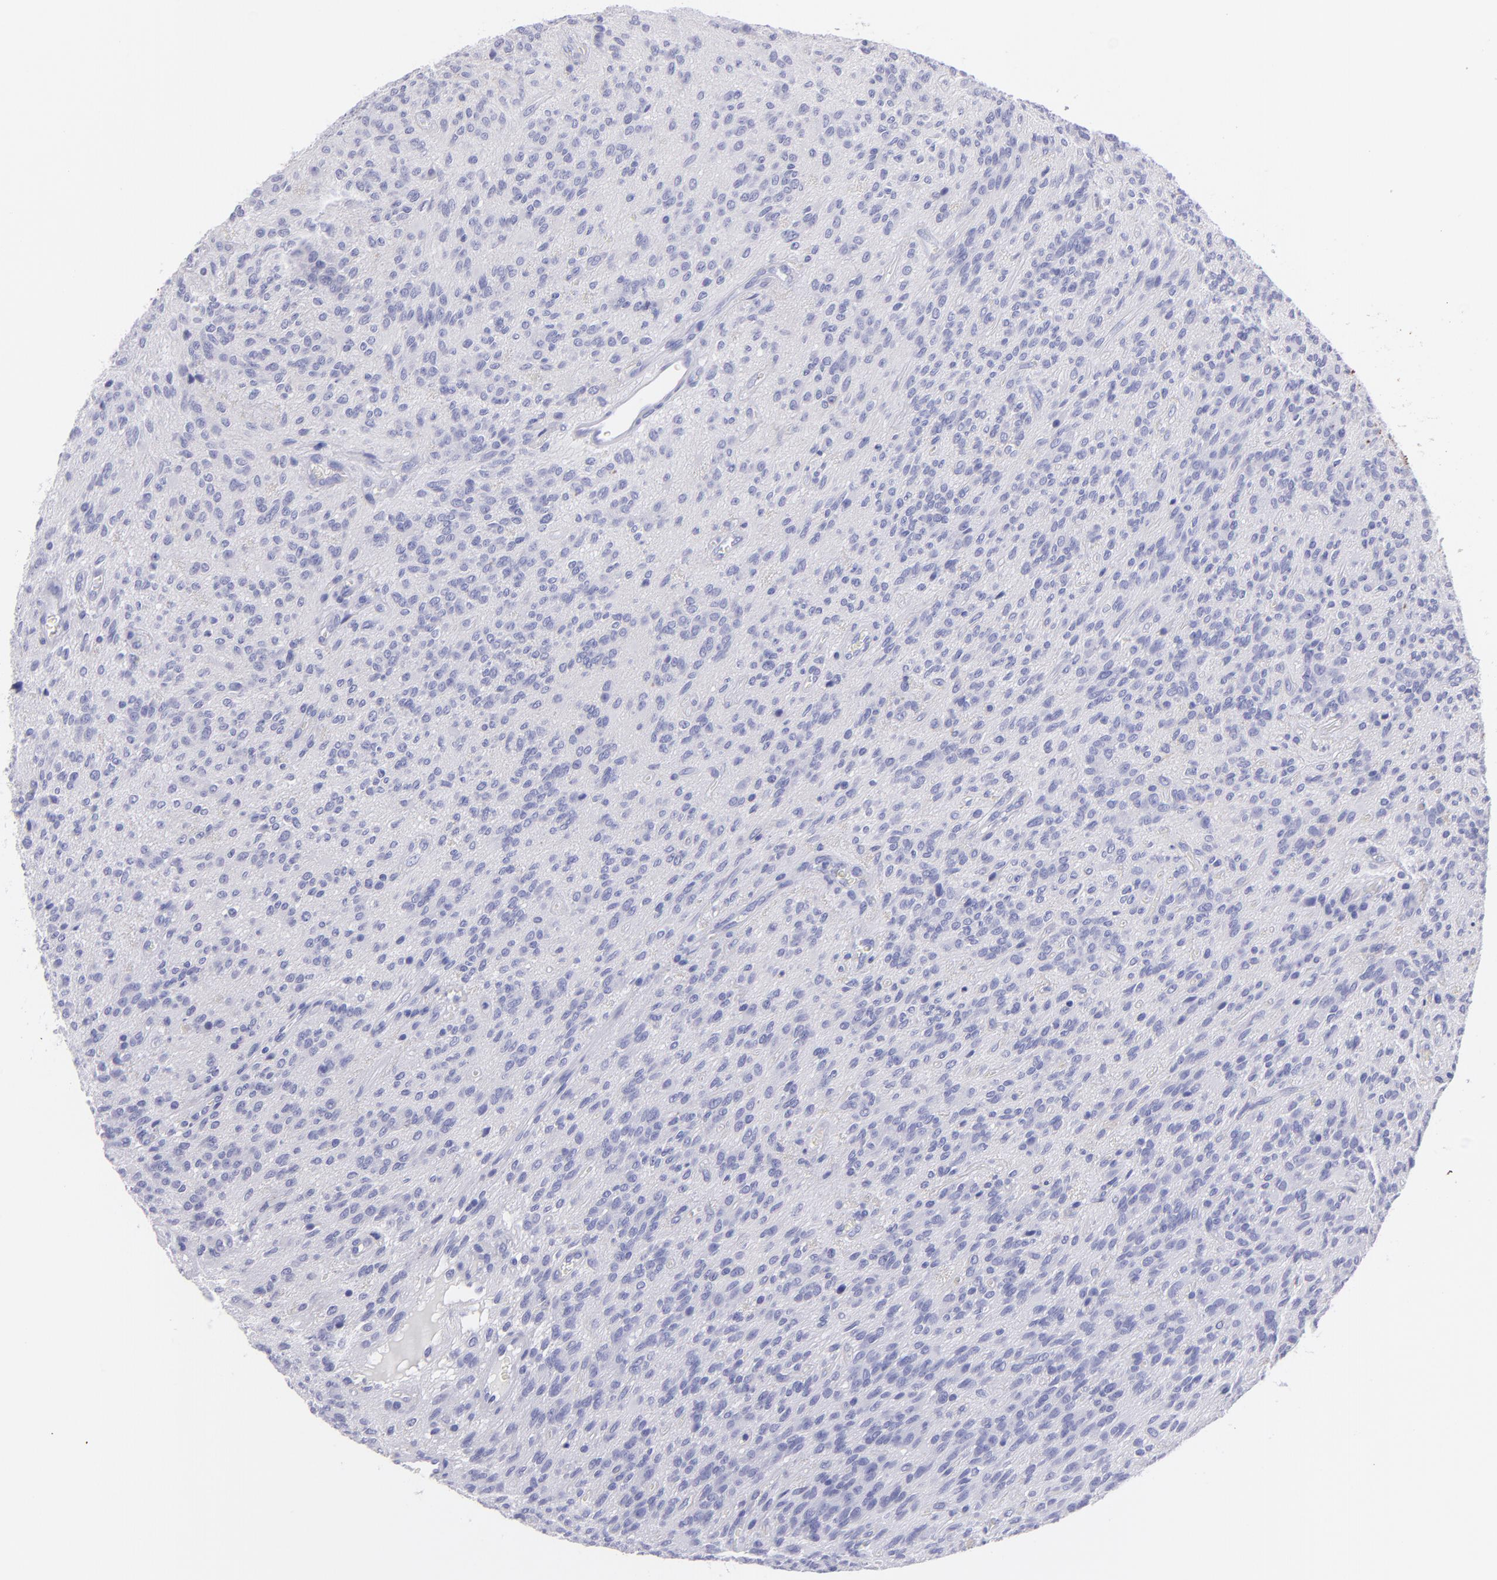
{"staining": {"intensity": "negative", "quantity": "none", "location": "none"}, "tissue": "glioma", "cell_type": "Tumor cells", "image_type": "cancer", "snomed": [{"axis": "morphology", "description": "Glioma, malignant, Low grade"}, {"axis": "topography", "description": "Brain"}], "caption": "Tumor cells show no significant protein staining in malignant glioma (low-grade).", "gene": "CNP", "patient": {"sex": "female", "age": 15}}